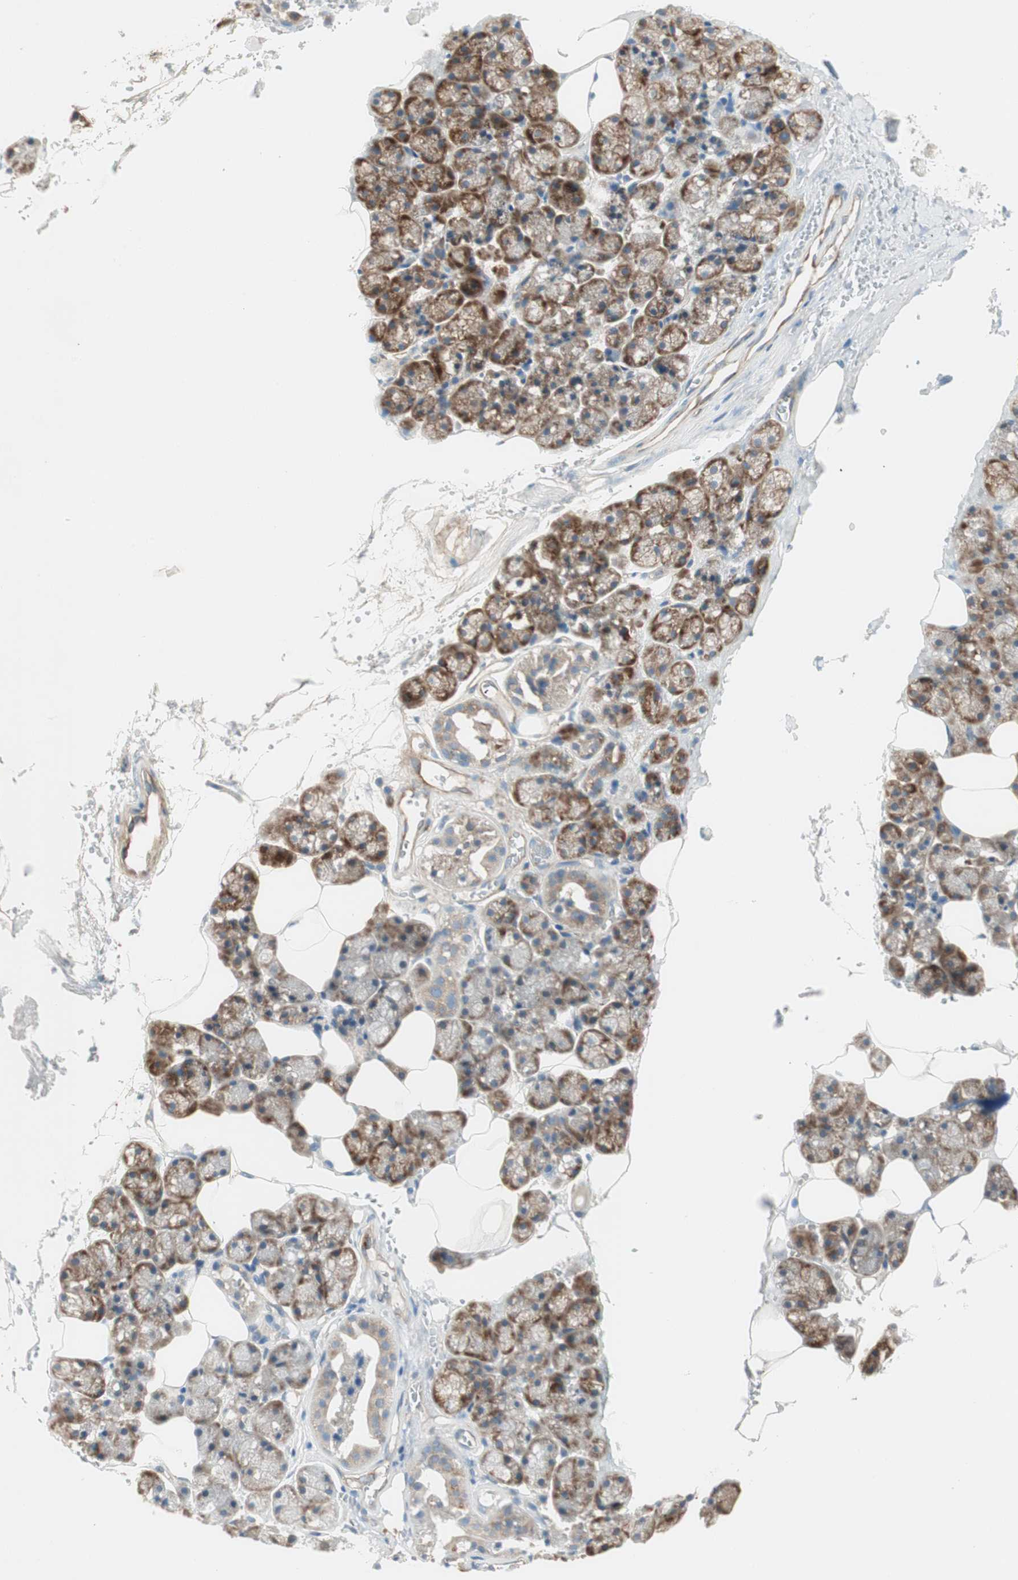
{"staining": {"intensity": "moderate", "quantity": ">75%", "location": "cytoplasmic/membranous"}, "tissue": "salivary gland", "cell_type": "Glandular cells", "image_type": "normal", "snomed": [{"axis": "morphology", "description": "Normal tissue, NOS"}, {"axis": "topography", "description": "Salivary gland"}], "caption": "Immunohistochemistry (IHC) histopathology image of benign human salivary gland stained for a protein (brown), which demonstrates medium levels of moderate cytoplasmic/membranous positivity in approximately >75% of glandular cells.", "gene": "RPL23", "patient": {"sex": "male", "age": 62}}